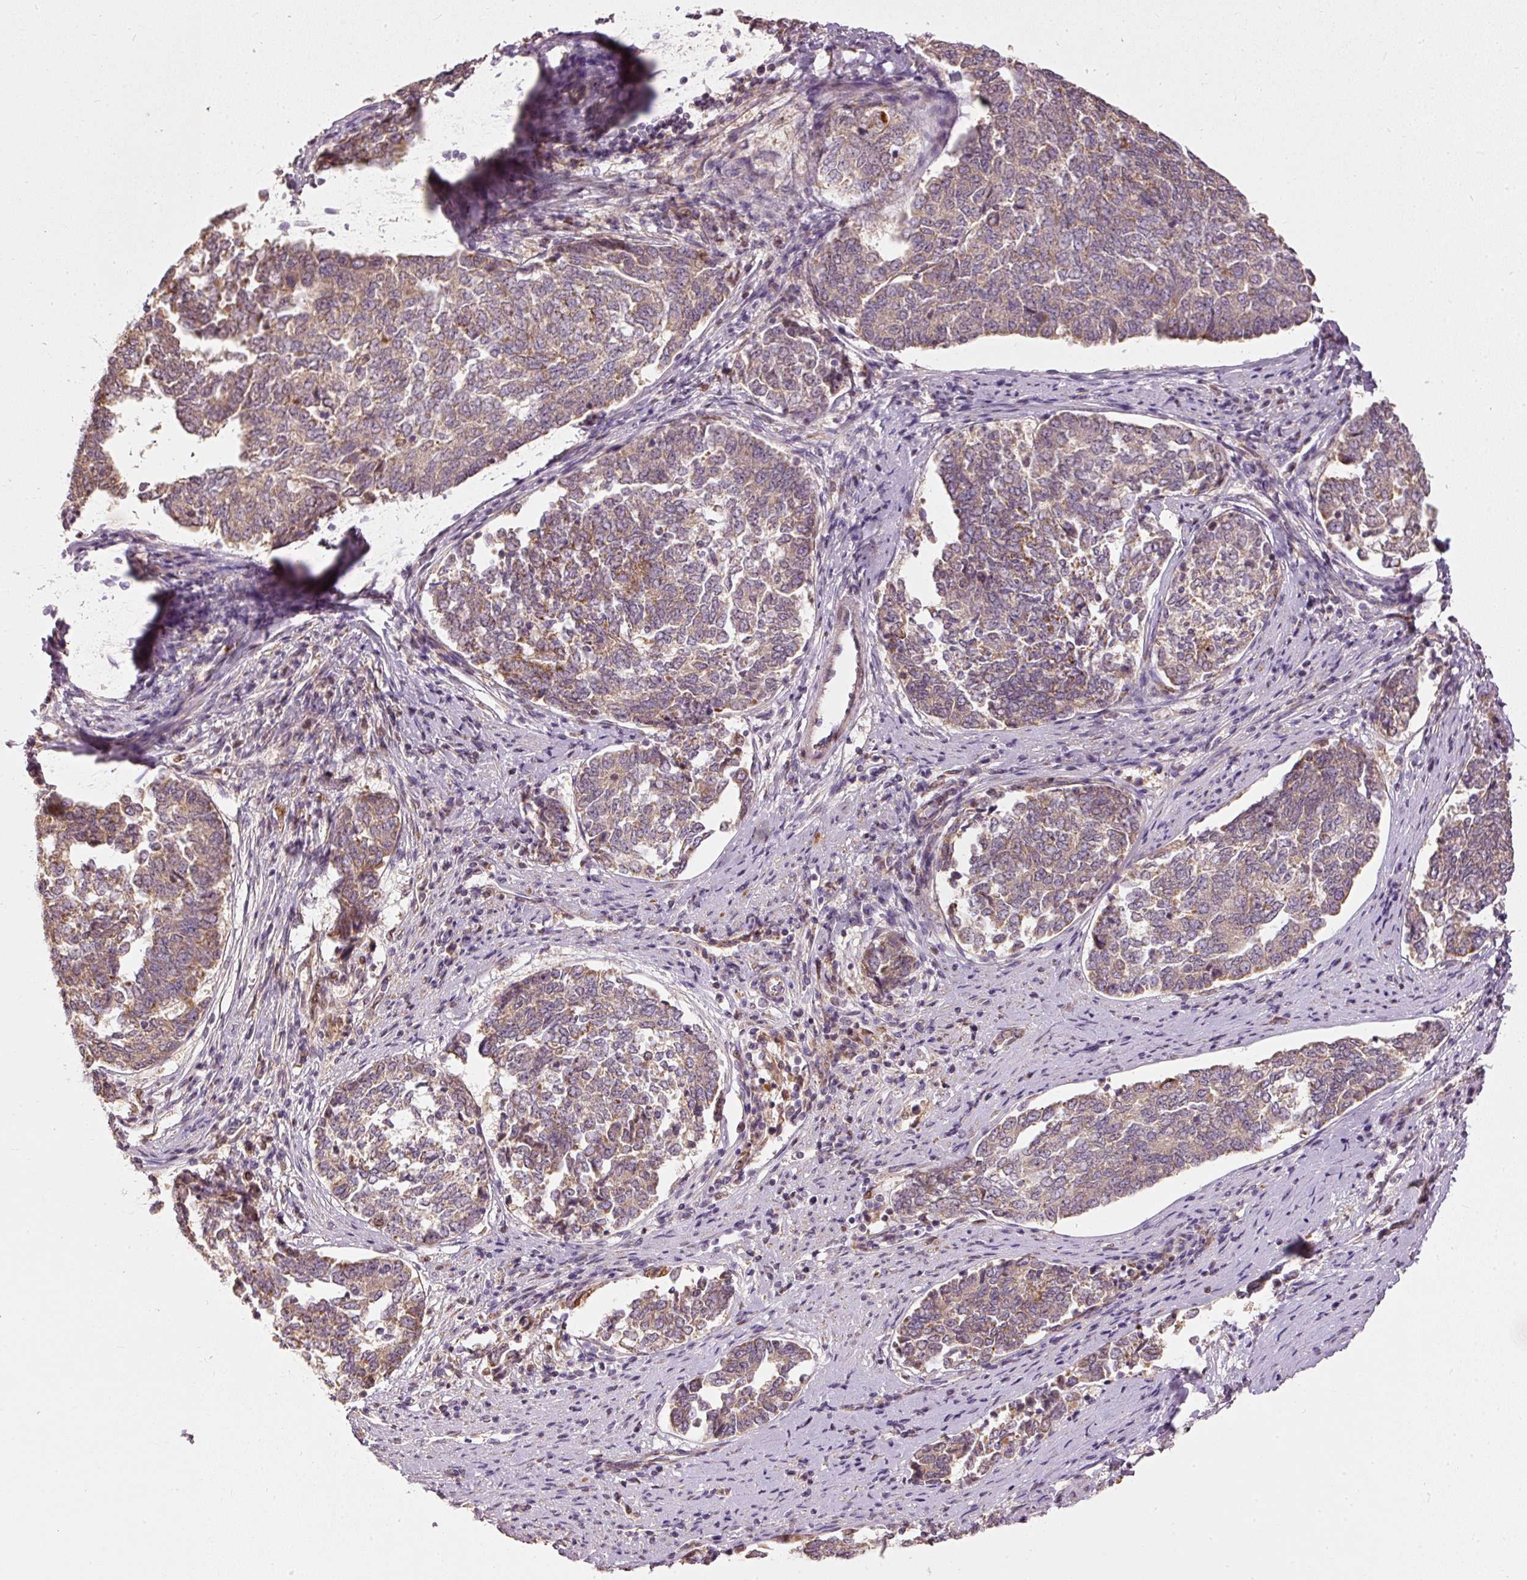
{"staining": {"intensity": "weak", "quantity": ">75%", "location": "cytoplasmic/membranous"}, "tissue": "endometrial cancer", "cell_type": "Tumor cells", "image_type": "cancer", "snomed": [{"axis": "morphology", "description": "Adenocarcinoma, NOS"}, {"axis": "topography", "description": "Endometrium"}], "caption": "High-magnification brightfield microscopy of endometrial cancer stained with DAB (brown) and counterstained with hematoxylin (blue). tumor cells exhibit weak cytoplasmic/membranous staining is appreciated in approximately>75% of cells.", "gene": "MTHFD1L", "patient": {"sex": "female", "age": 80}}